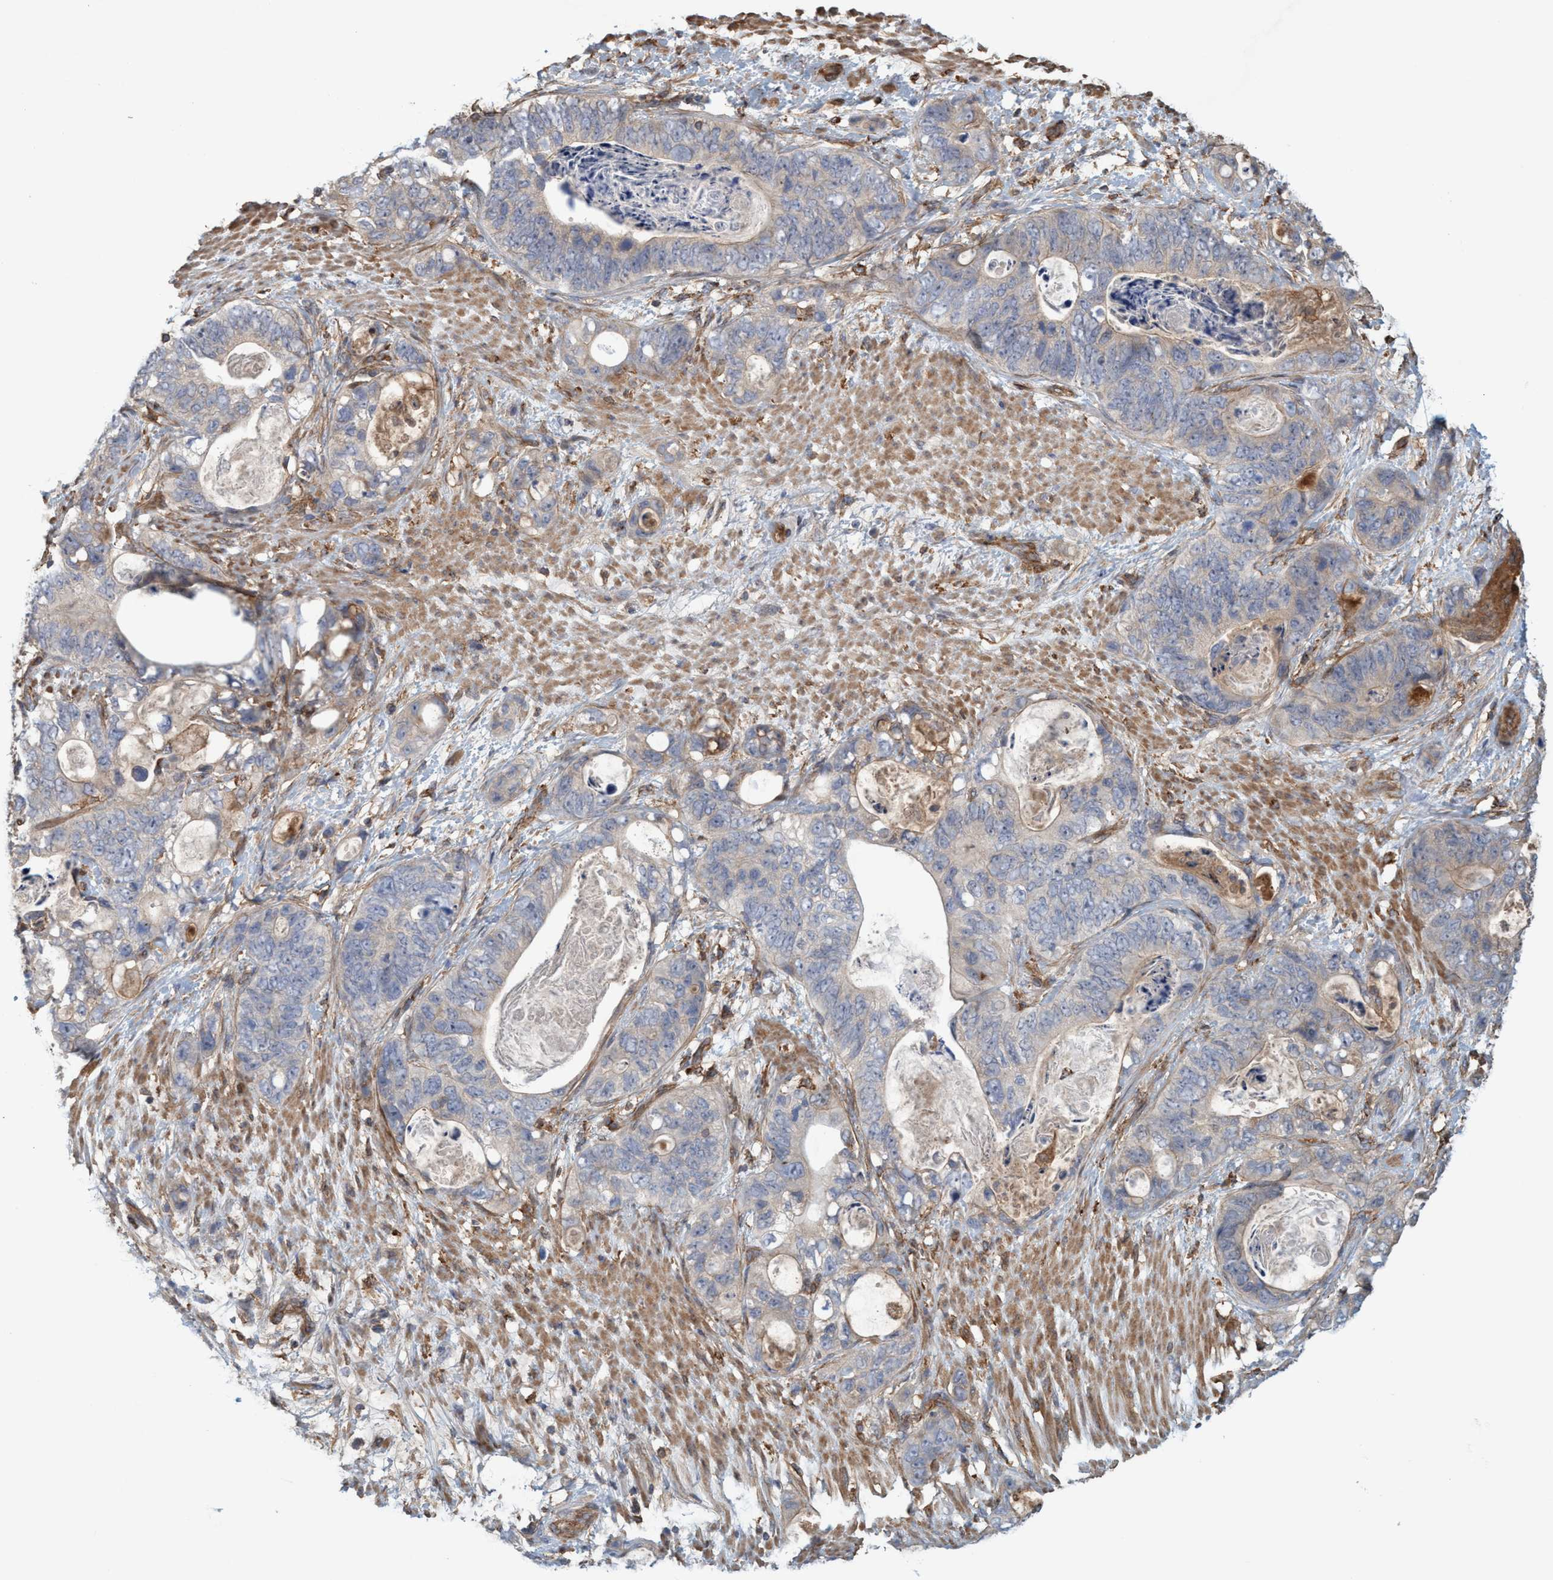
{"staining": {"intensity": "negative", "quantity": "none", "location": "none"}, "tissue": "stomach cancer", "cell_type": "Tumor cells", "image_type": "cancer", "snomed": [{"axis": "morphology", "description": "Normal tissue, NOS"}, {"axis": "morphology", "description": "Adenocarcinoma, NOS"}, {"axis": "topography", "description": "Stomach"}], "caption": "This image is of stomach adenocarcinoma stained with immunohistochemistry (IHC) to label a protein in brown with the nuclei are counter-stained blue. There is no positivity in tumor cells.", "gene": "SPECC1", "patient": {"sex": "female", "age": 89}}